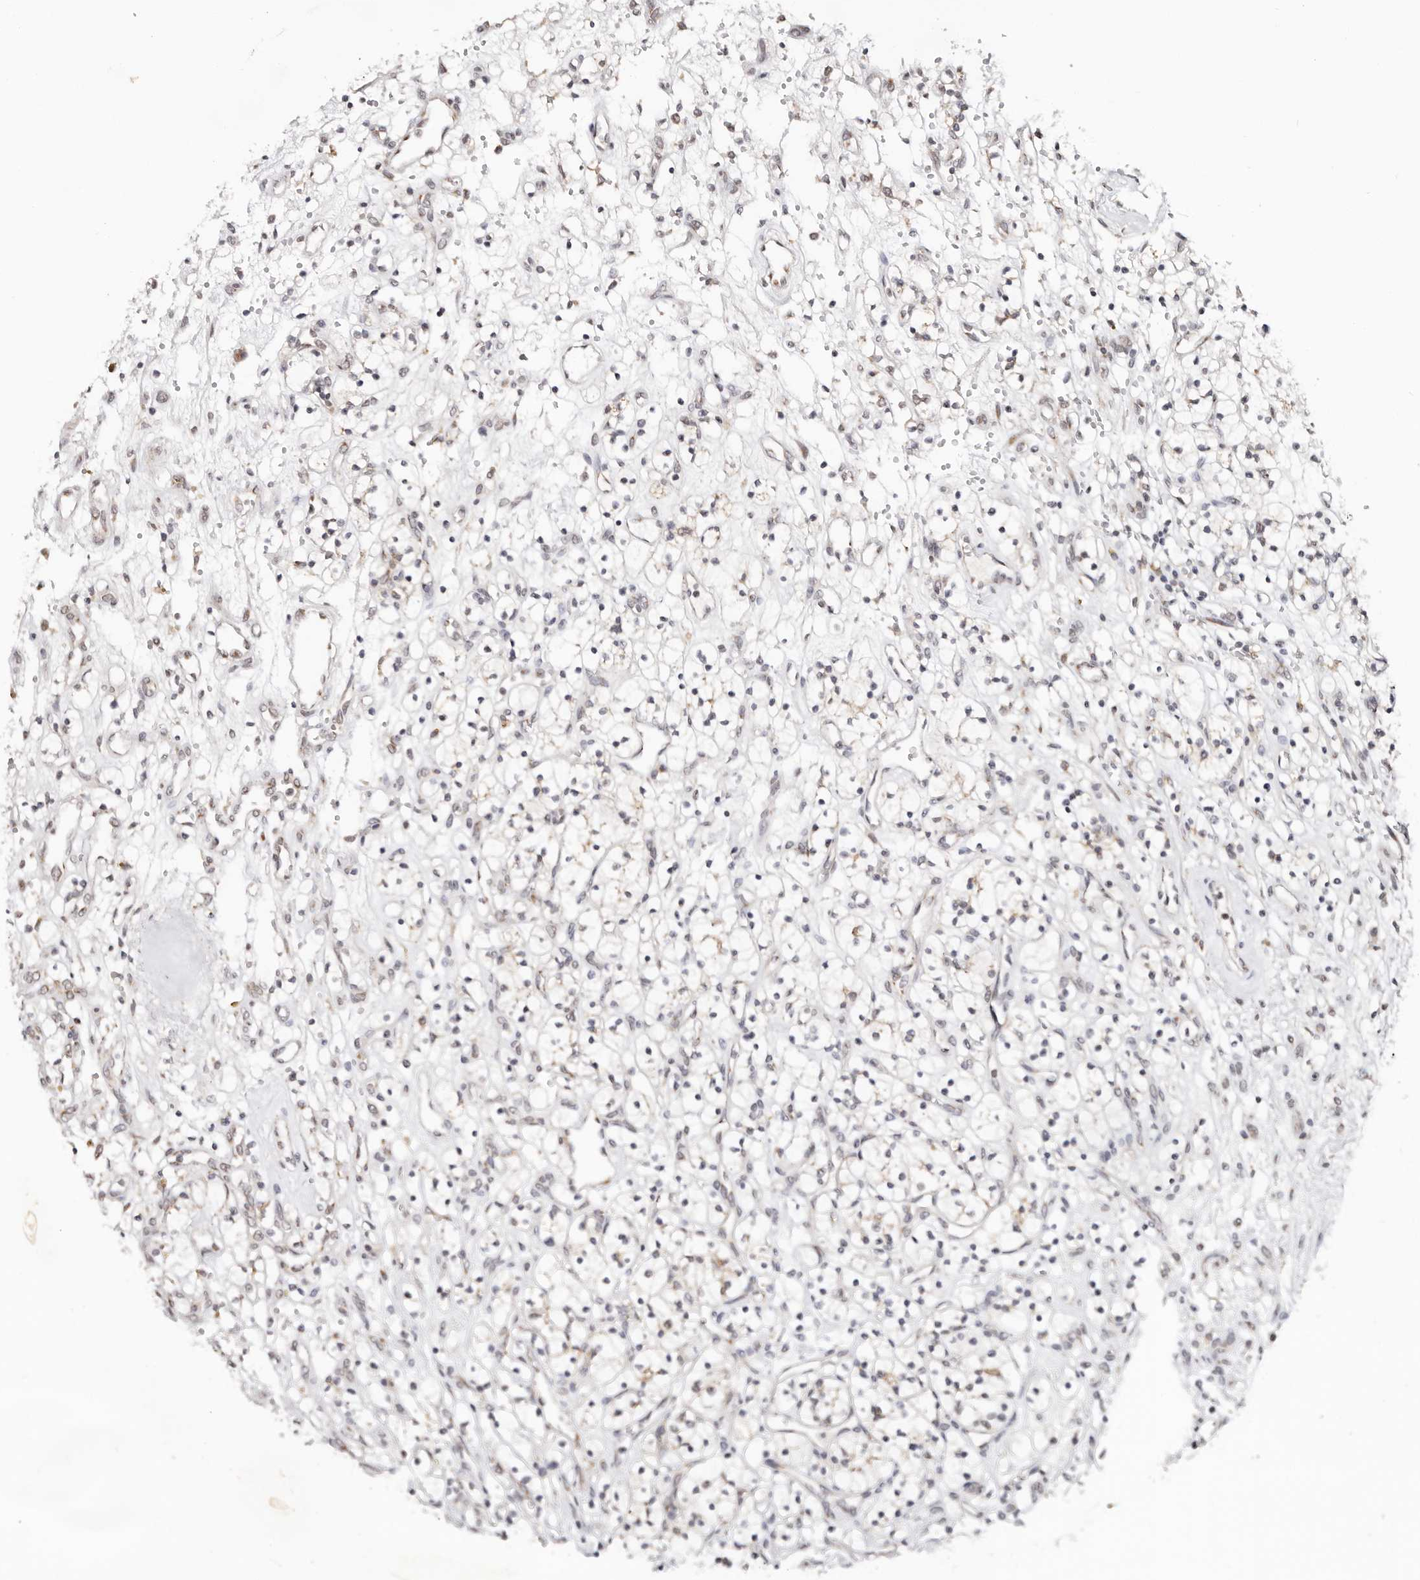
{"staining": {"intensity": "negative", "quantity": "none", "location": "none"}, "tissue": "renal cancer", "cell_type": "Tumor cells", "image_type": "cancer", "snomed": [{"axis": "morphology", "description": "Adenocarcinoma, NOS"}, {"axis": "topography", "description": "Kidney"}], "caption": "Immunohistochemical staining of human renal cancer (adenocarcinoma) shows no significant expression in tumor cells.", "gene": "VIPAS39", "patient": {"sex": "female", "age": 57}}